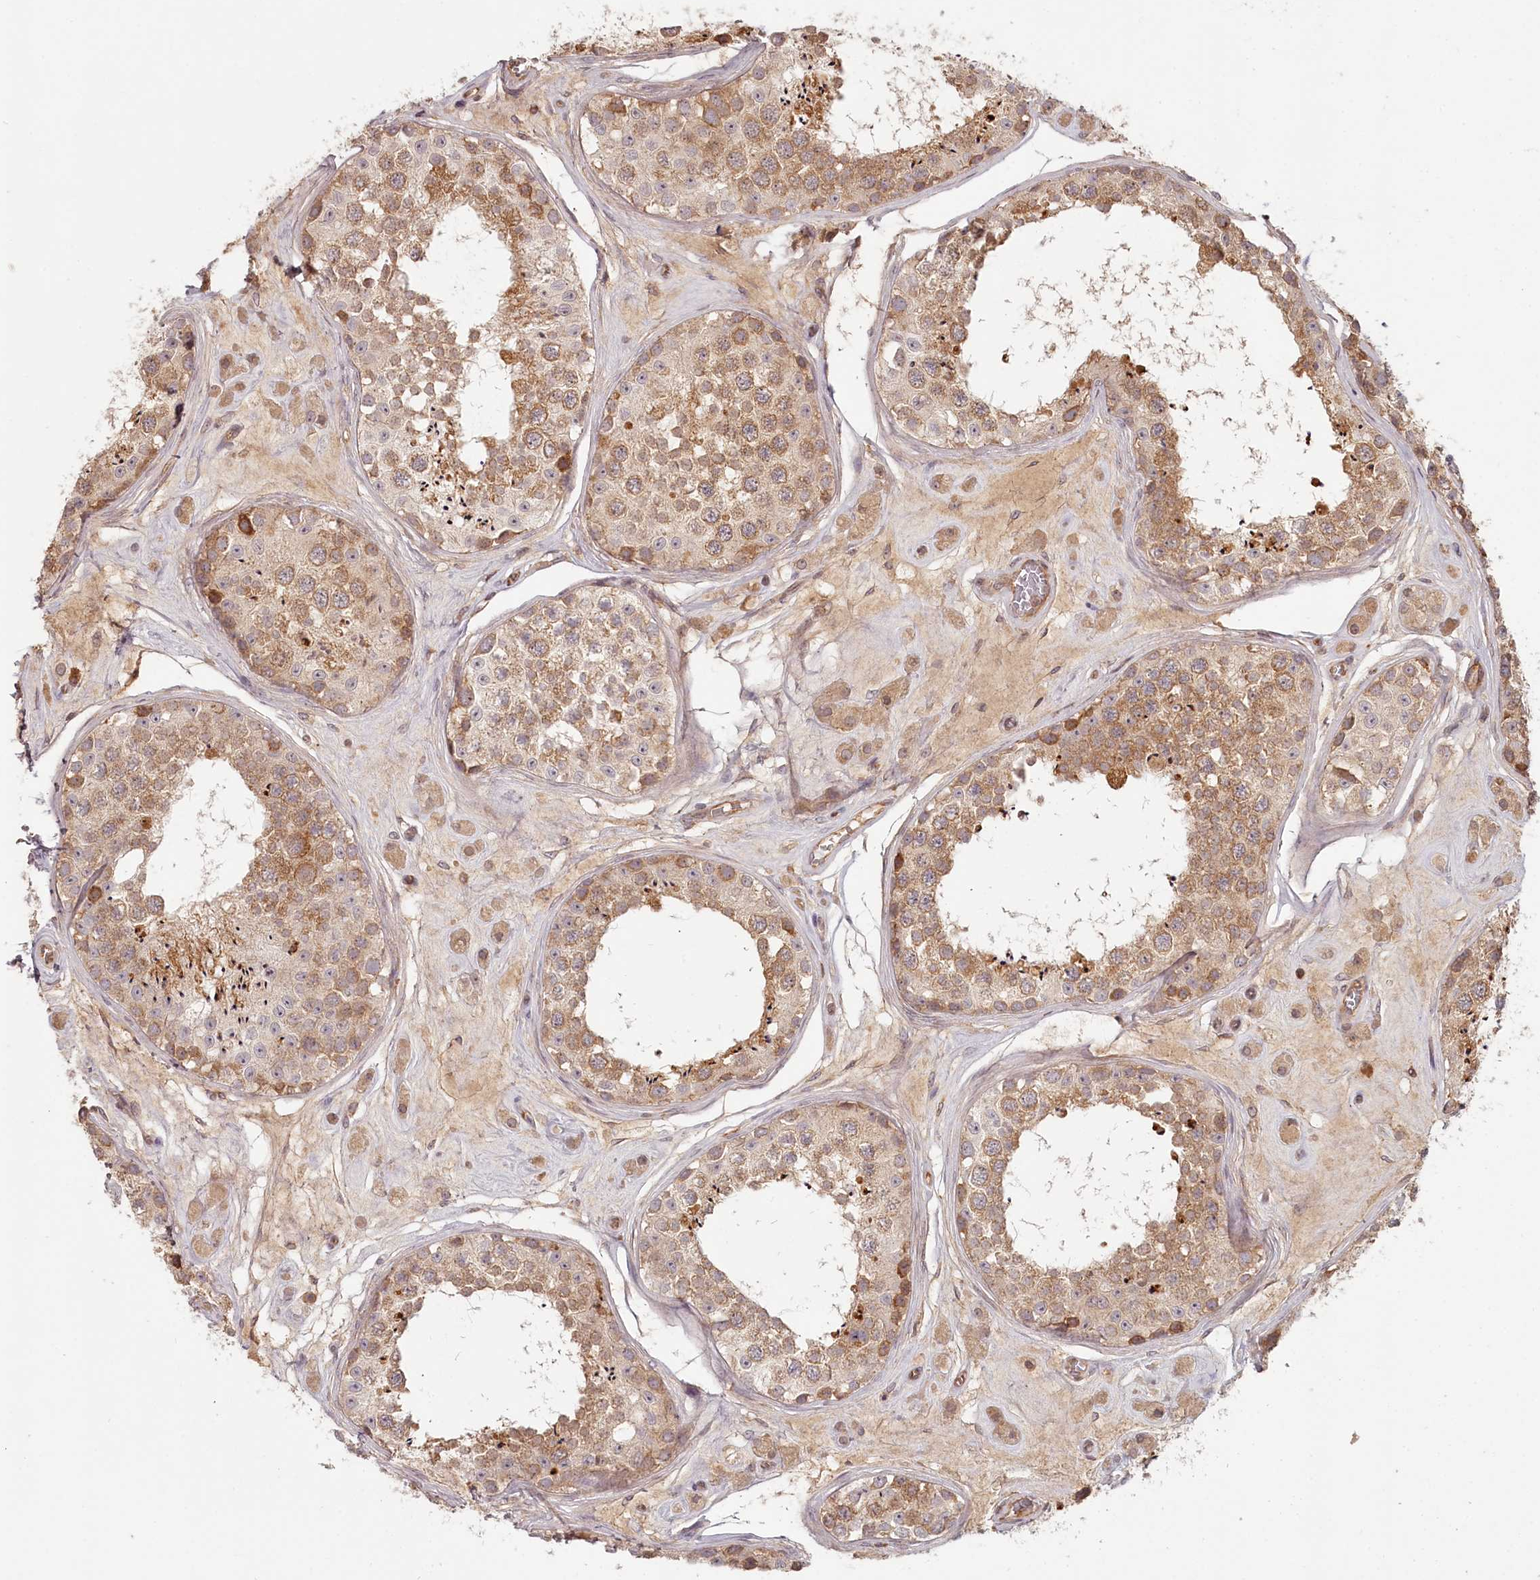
{"staining": {"intensity": "moderate", "quantity": ">75%", "location": "cytoplasmic/membranous"}, "tissue": "testis", "cell_type": "Cells in seminiferous ducts", "image_type": "normal", "snomed": [{"axis": "morphology", "description": "Normal tissue, NOS"}, {"axis": "topography", "description": "Testis"}], "caption": "Brown immunohistochemical staining in normal testis demonstrates moderate cytoplasmic/membranous positivity in approximately >75% of cells in seminiferous ducts. The staining was performed using DAB to visualize the protein expression in brown, while the nuclei were stained in blue with hematoxylin (Magnification: 20x).", "gene": "TMIE", "patient": {"sex": "male", "age": 25}}